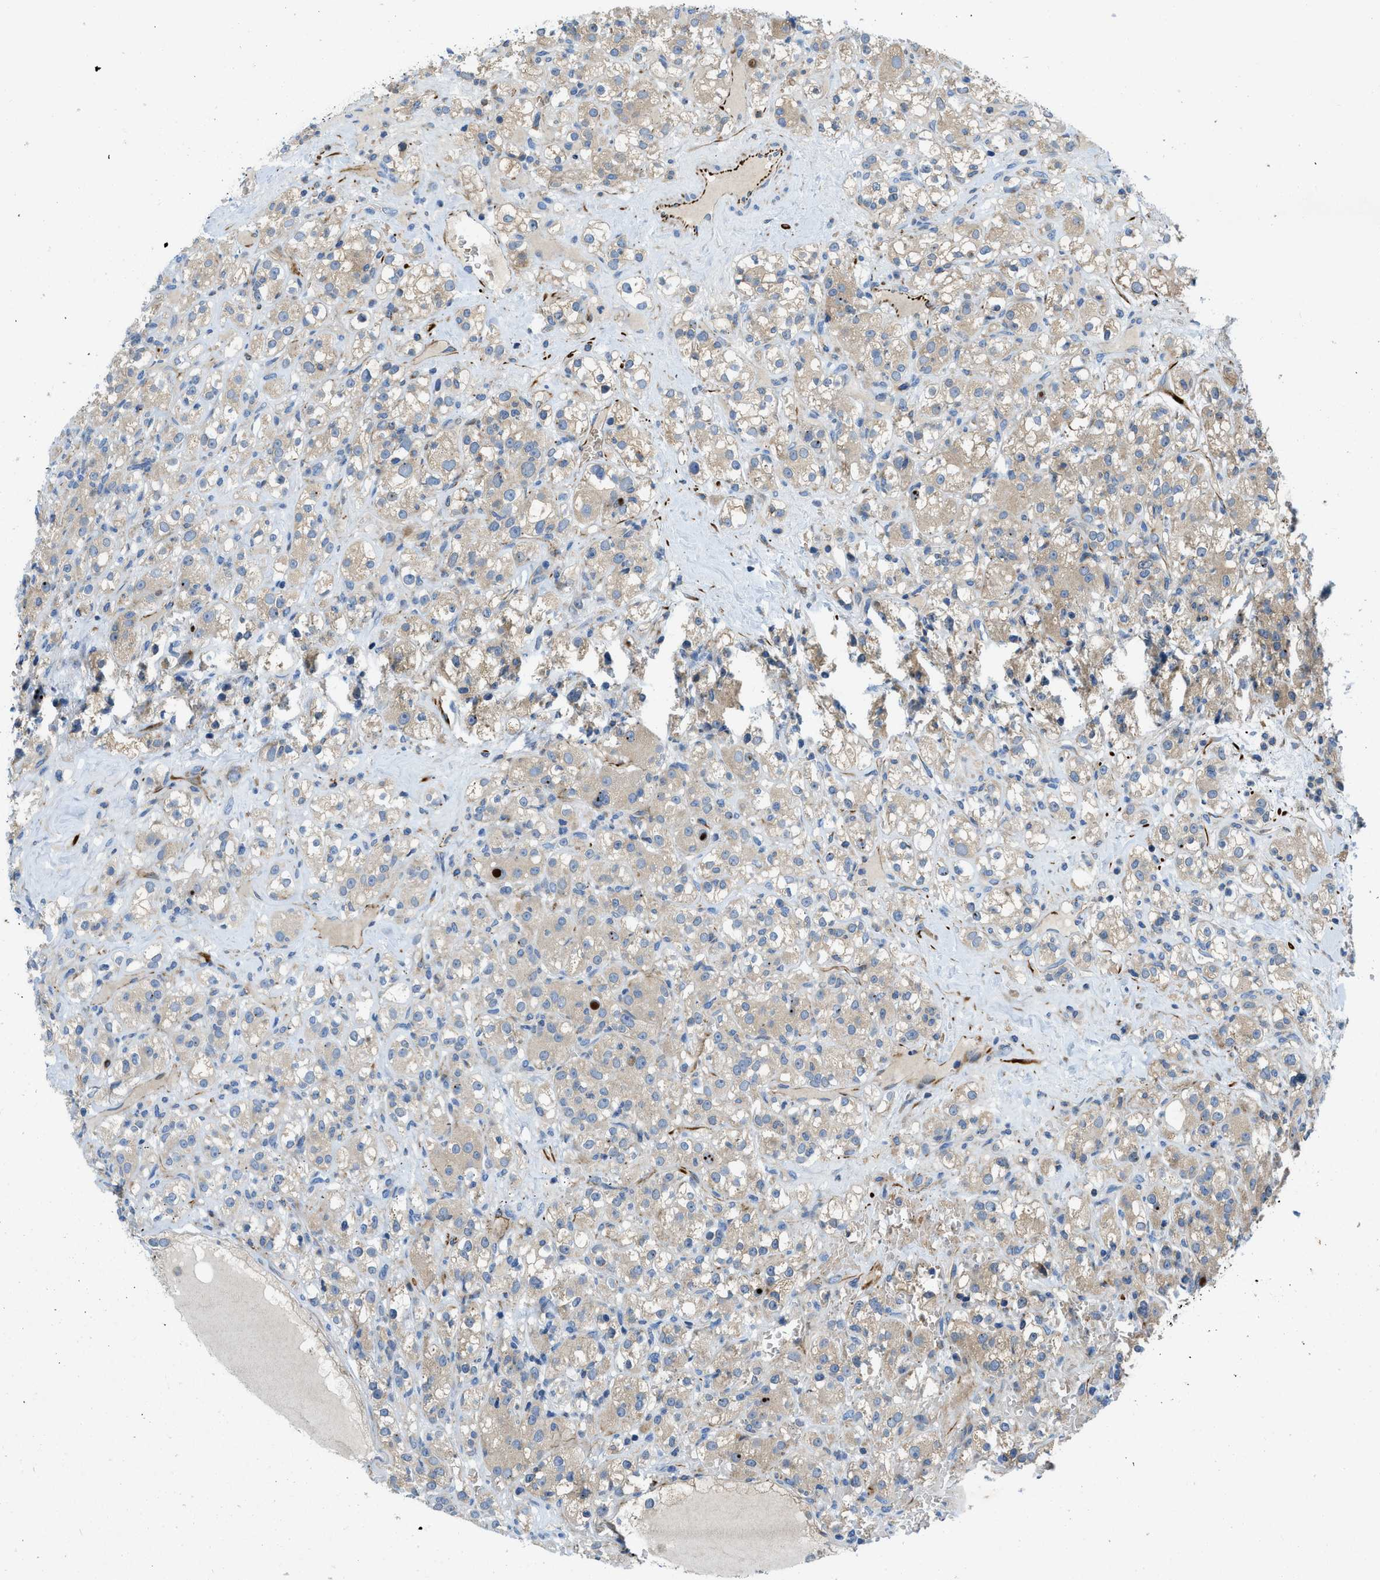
{"staining": {"intensity": "weak", "quantity": "25%-75%", "location": "cytoplasmic/membranous"}, "tissue": "renal cancer", "cell_type": "Tumor cells", "image_type": "cancer", "snomed": [{"axis": "morphology", "description": "Normal tissue, NOS"}, {"axis": "morphology", "description": "Adenocarcinoma, NOS"}, {"axis": "topography", "description": "Kidney"}], "caption": "A low amount of weak cytoplasmic/membranous staining is present in about 25%-75% of tumor cells in renal cancer (adenocarcinoma) tissue.", "gene": "ZNF831", "patient": {"sex": "male", "age": 61}}